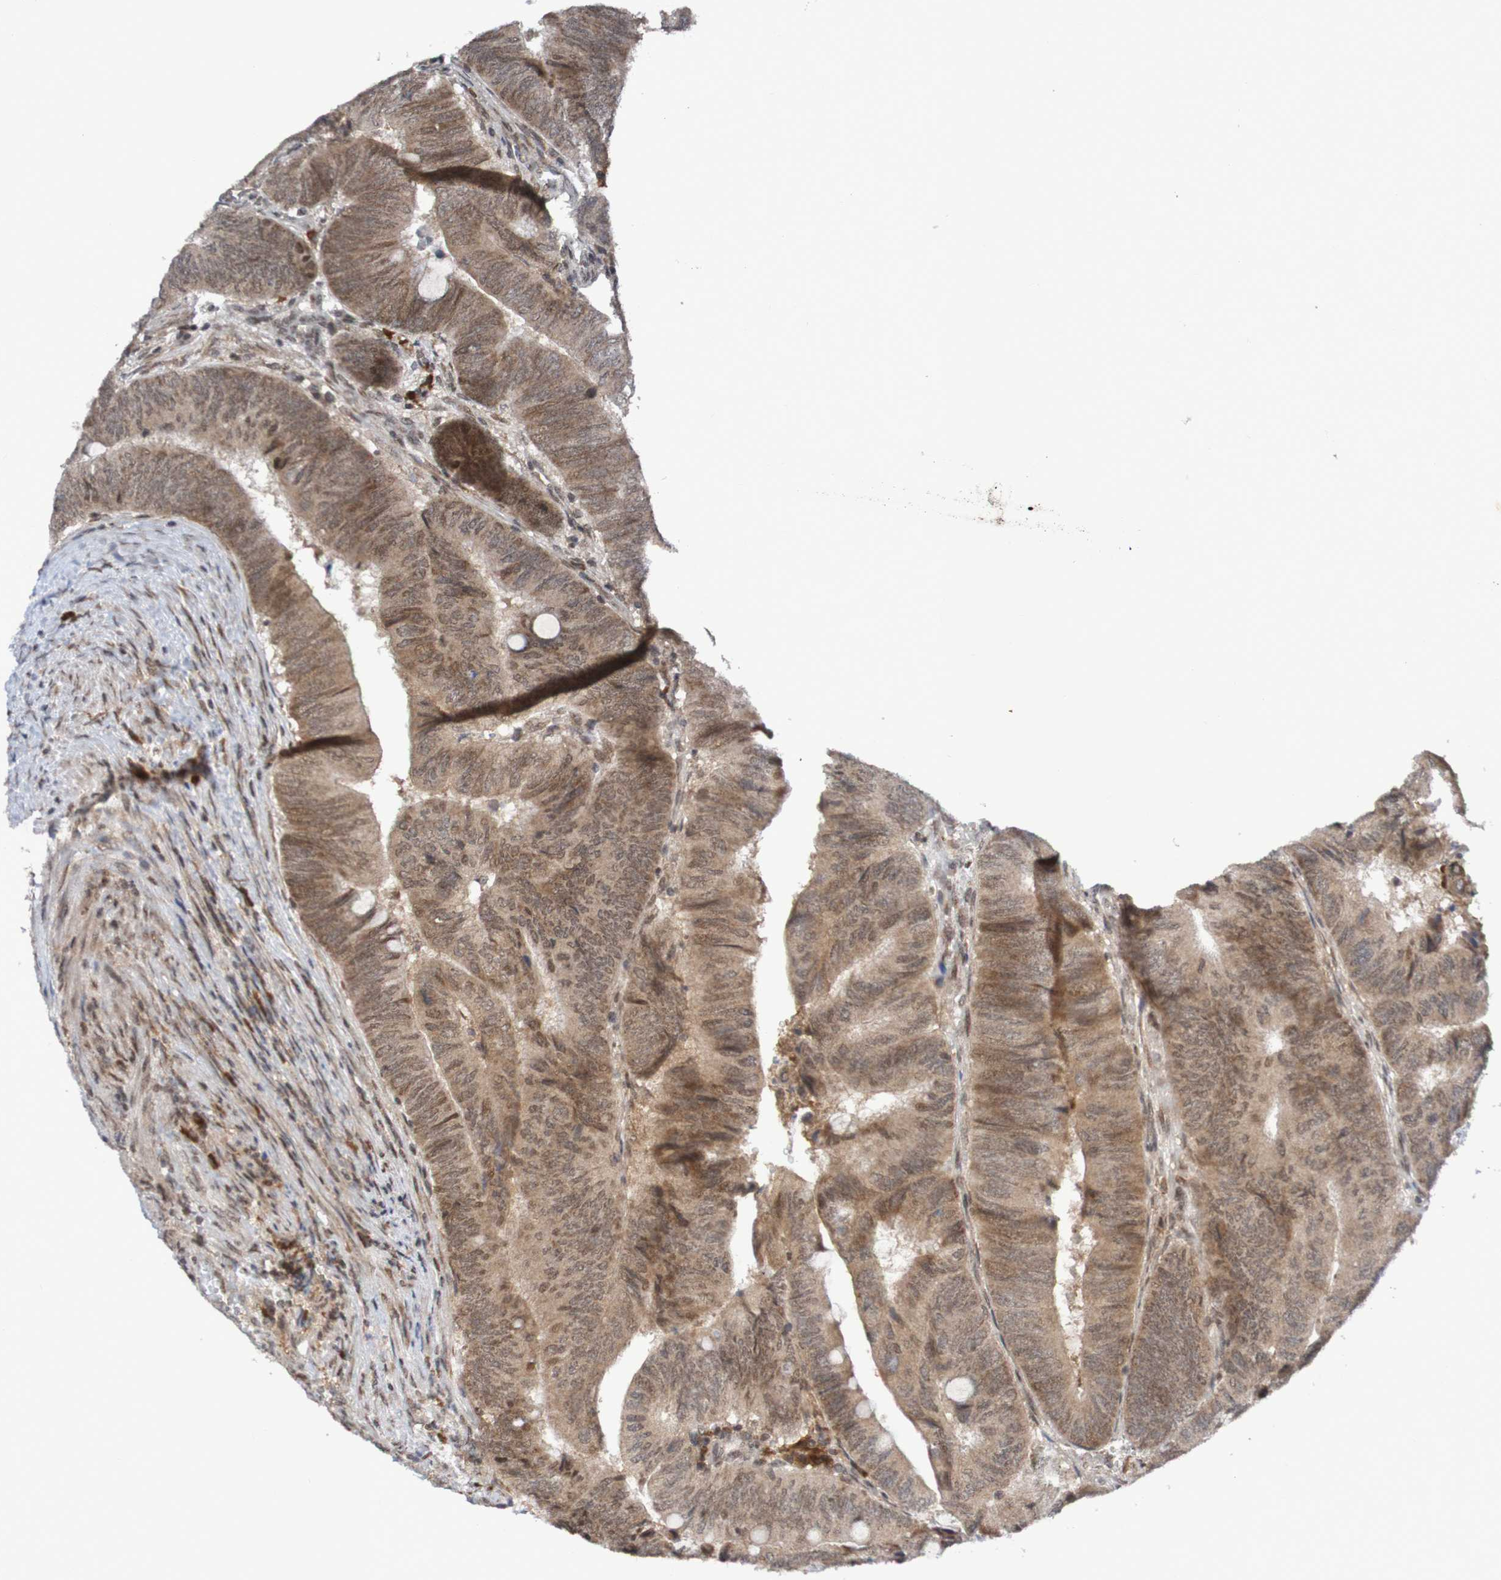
{"staining": {"intensity": "weak", "quantity": ">75%", "location": "cytoplasmic/membranous,nuclear"}, "tissue": "colorectal cancer", "cell_type": "Tumor cells", "image_type": "cancer", "snomed": [{"axis": "morphology", "description": "Normal tissue, NOS"}, {"axis": "morphology", "description": "Adenocarcinoma, NOS"}, {"axis": "topography", "description": "Rectum"}, {"axis": "topography", "description": "Peripheral nerve tissue"}], "caption": "Immunohistochemical staining of human colorectal cancer exhibits weak cytoplasmic/membranous and nuclear protein expression in about >75% of tumor cells.", "gene": "ITLN1", "patient": {"sex": "male", "age": 92}}